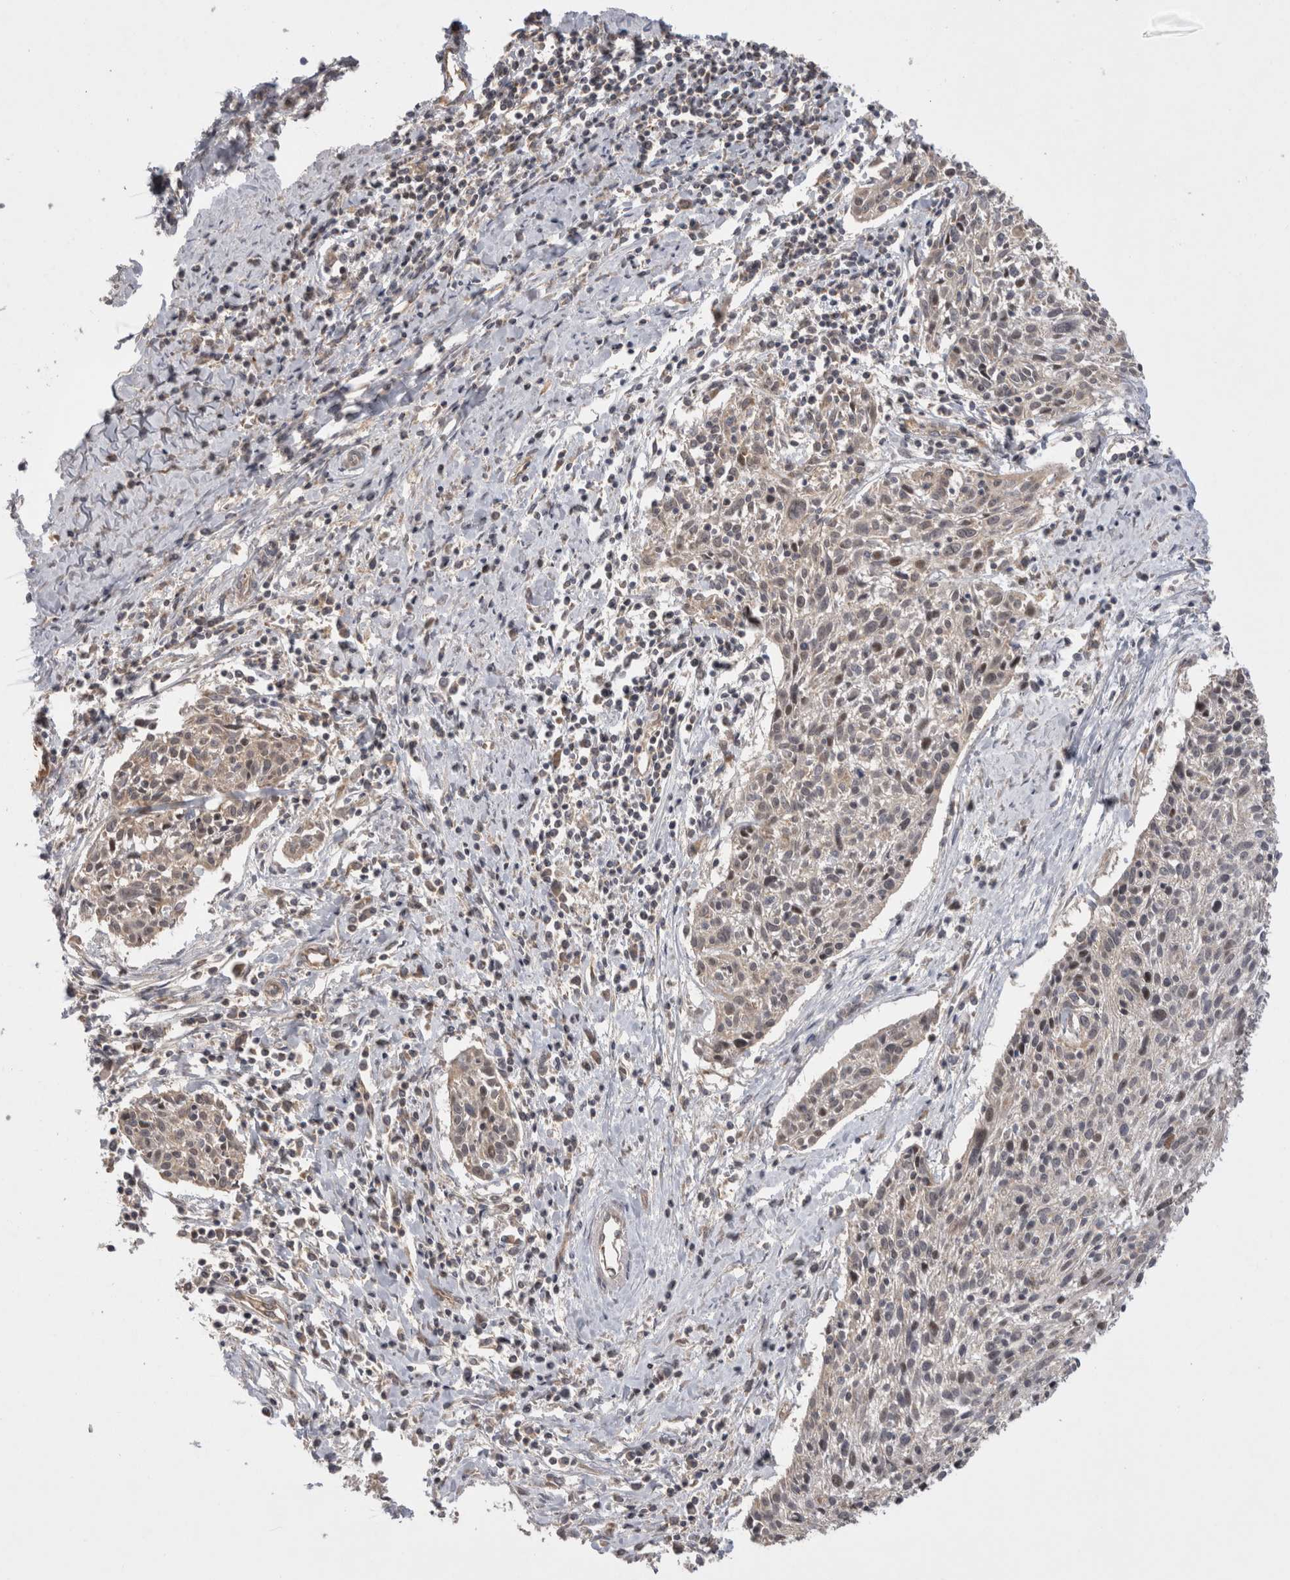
{"staining": {"intensity": "weak", "quantity": "<25%", "location": "cytoplasmic/membranous"}, "tissue": "cervical cancer", "cell_type": "Tumor cells", "image_type": "cancer", "snomed": [{"axis": "morphology", "description": "Squamous cell carcinoma, NOS"}, {"axis": "topography", "description": "Cervix"}], "caption": "IHC of human cervical squamous cell carcinoma reveals no expression in tumor cells. (DAB IHC with hematoxylin counter stain).", "gene": "DARS2", "patient": {"sex": "female", "age": 51}}